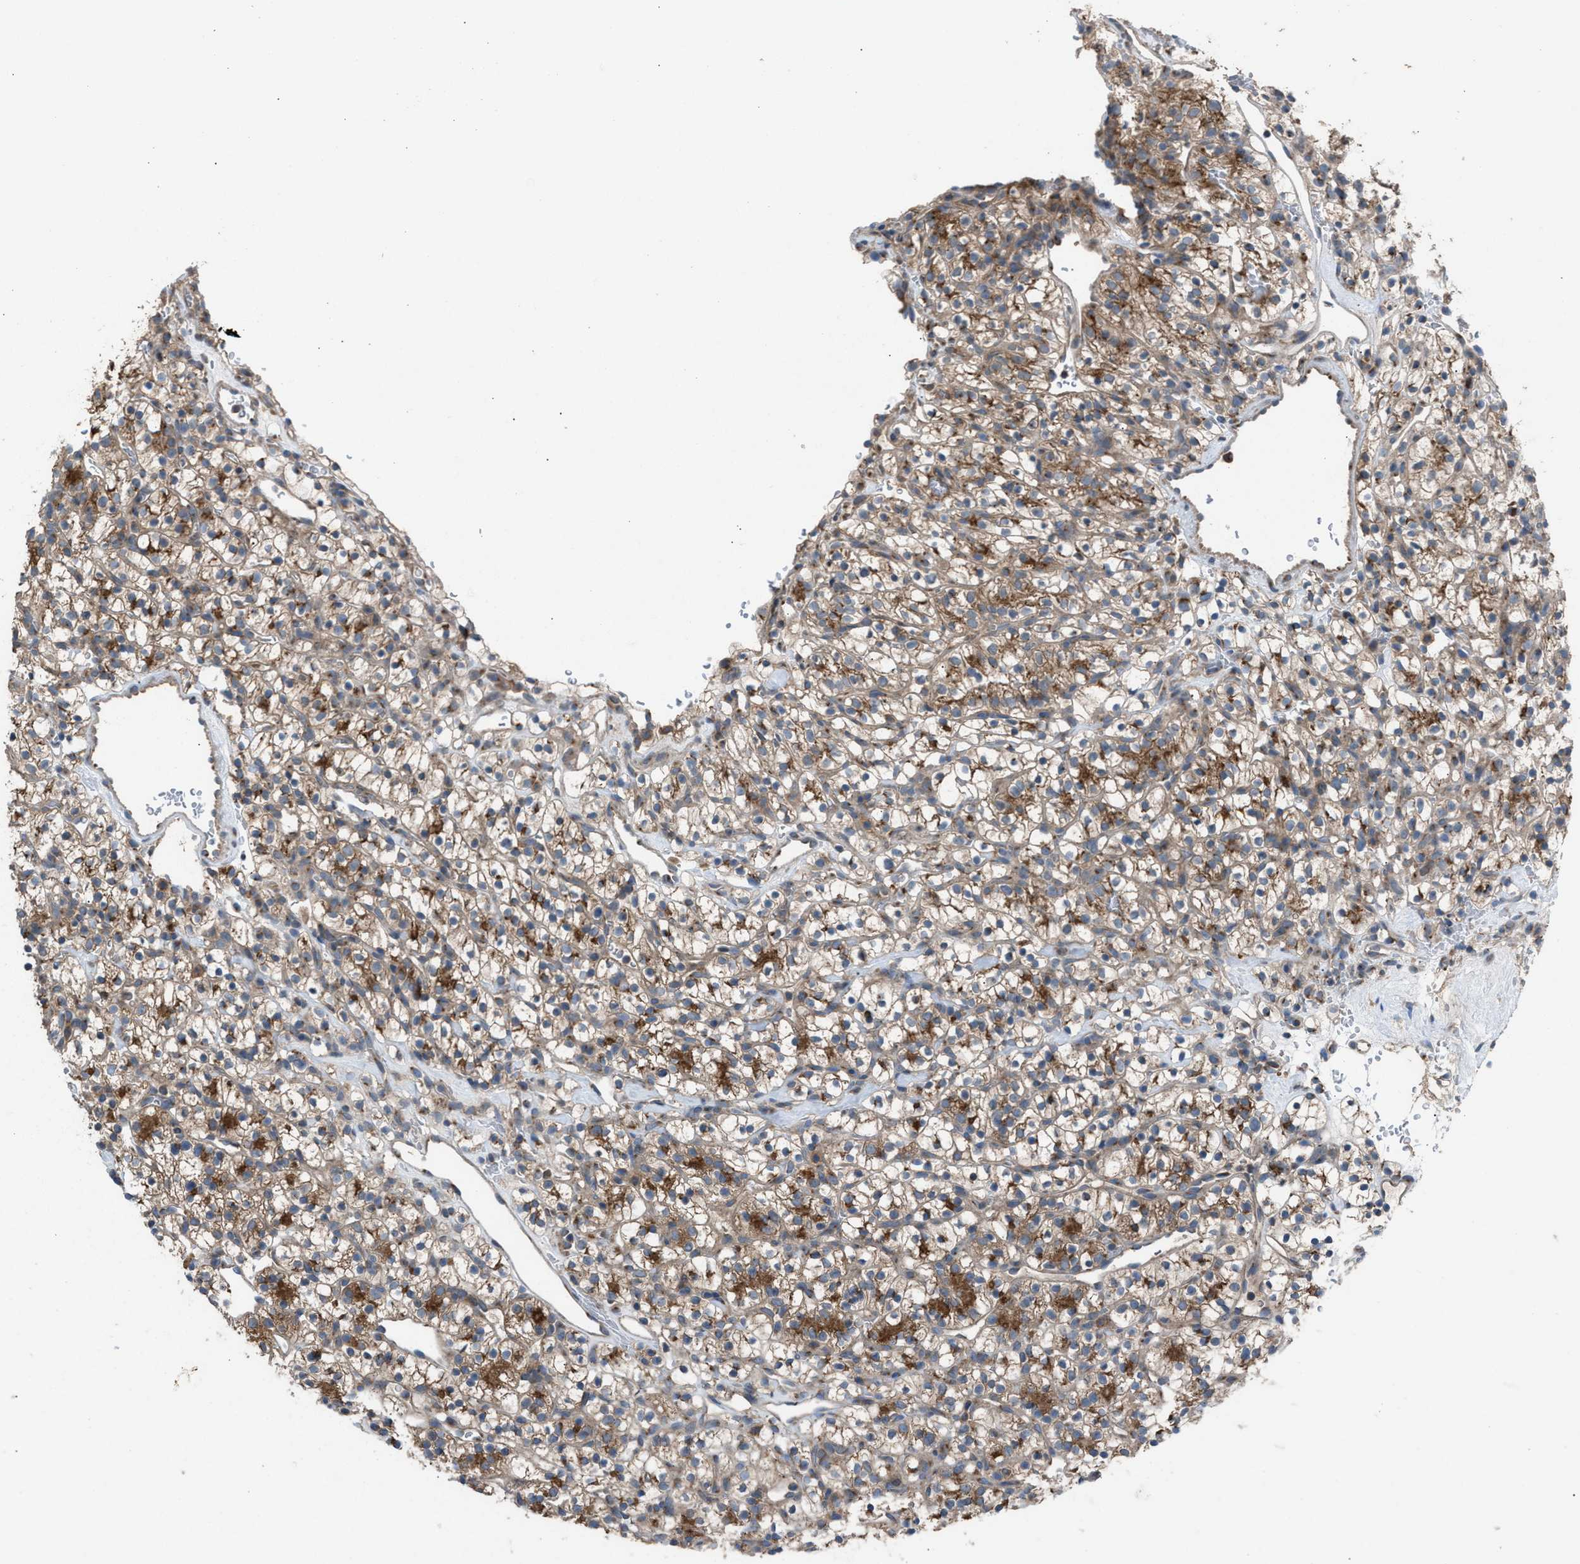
{"staining": {"intensity": "moderate", "quantity": ">75%", "location": "cytoplasmic/membranous"}, "tissue": "renal cancer", "cell_type": "Tumor cells", "image_type": "cancer", "snomed": [{"axis": "morphology", "description": "Adenocarcinoma, NOS"}, {"axis": "topography", "description": "Kidney"}], "caption": "This is an image of immunohistochemistry (IHC) staining of renal cancer, which shows moderate staining in the cytoplasmic/membranous of tumor cells.", "gene": "TPK1", "patient": {"sex": "female", "age": 57}}